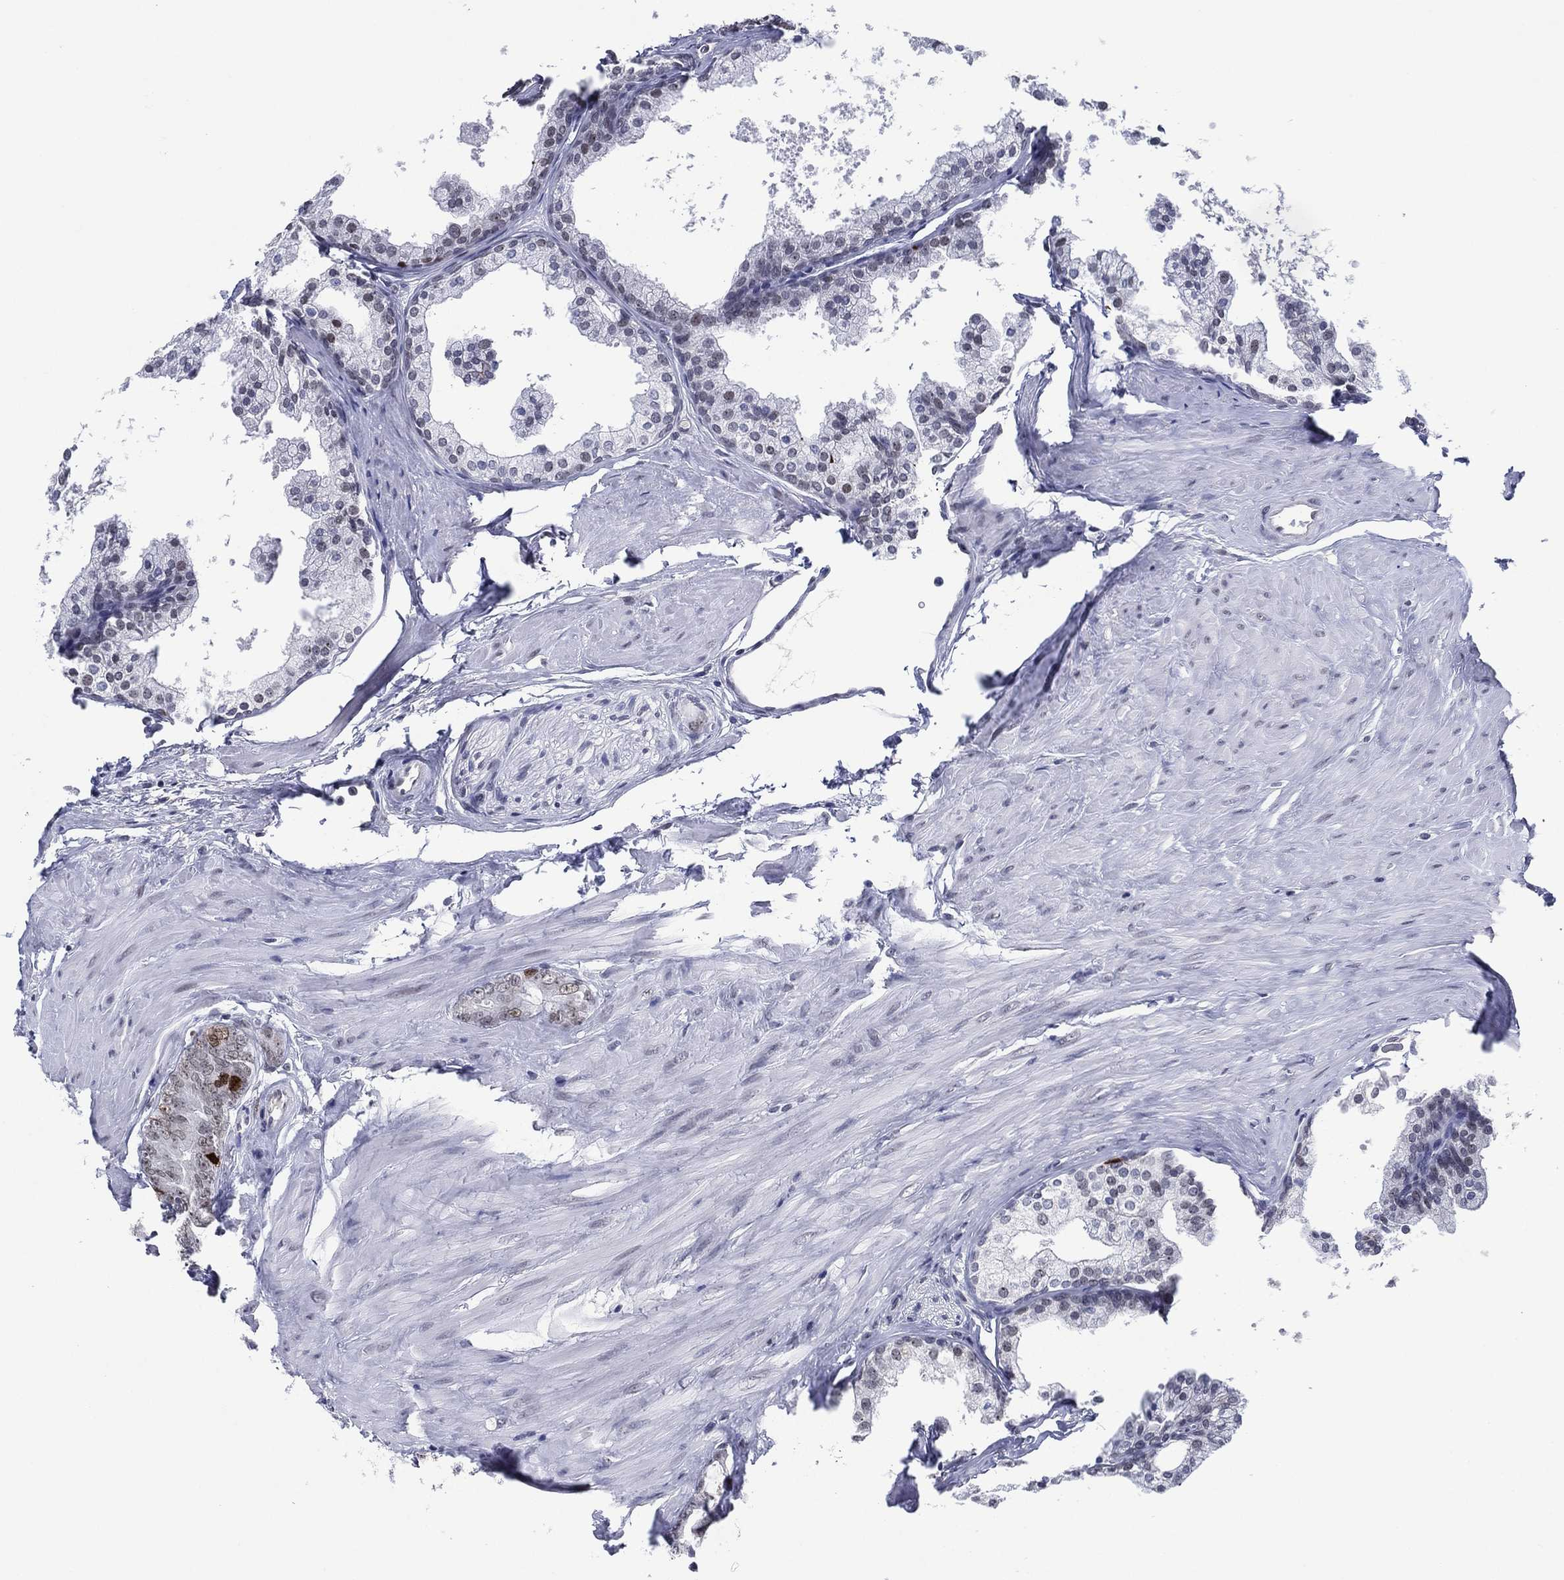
{"staining": {"intensity": "moderate", "quantity": "<25%", "location": "nuclear"}, "tissue": "prostate cancer", "cell_type": "Tumor cells", "image_type": "cancer", "snomed": [{"axis": "morphology", "description": "Adenocarcinoma, NOS"}, {"axis": "topography", "description": "Prostate"}], "caption": "Moderate nuclear staining is identified in approximately <25% of tumor cells in prostate adenocarcinoma.", "gene": "GATA6", "patient": {"sex": "male", "age": 55}}